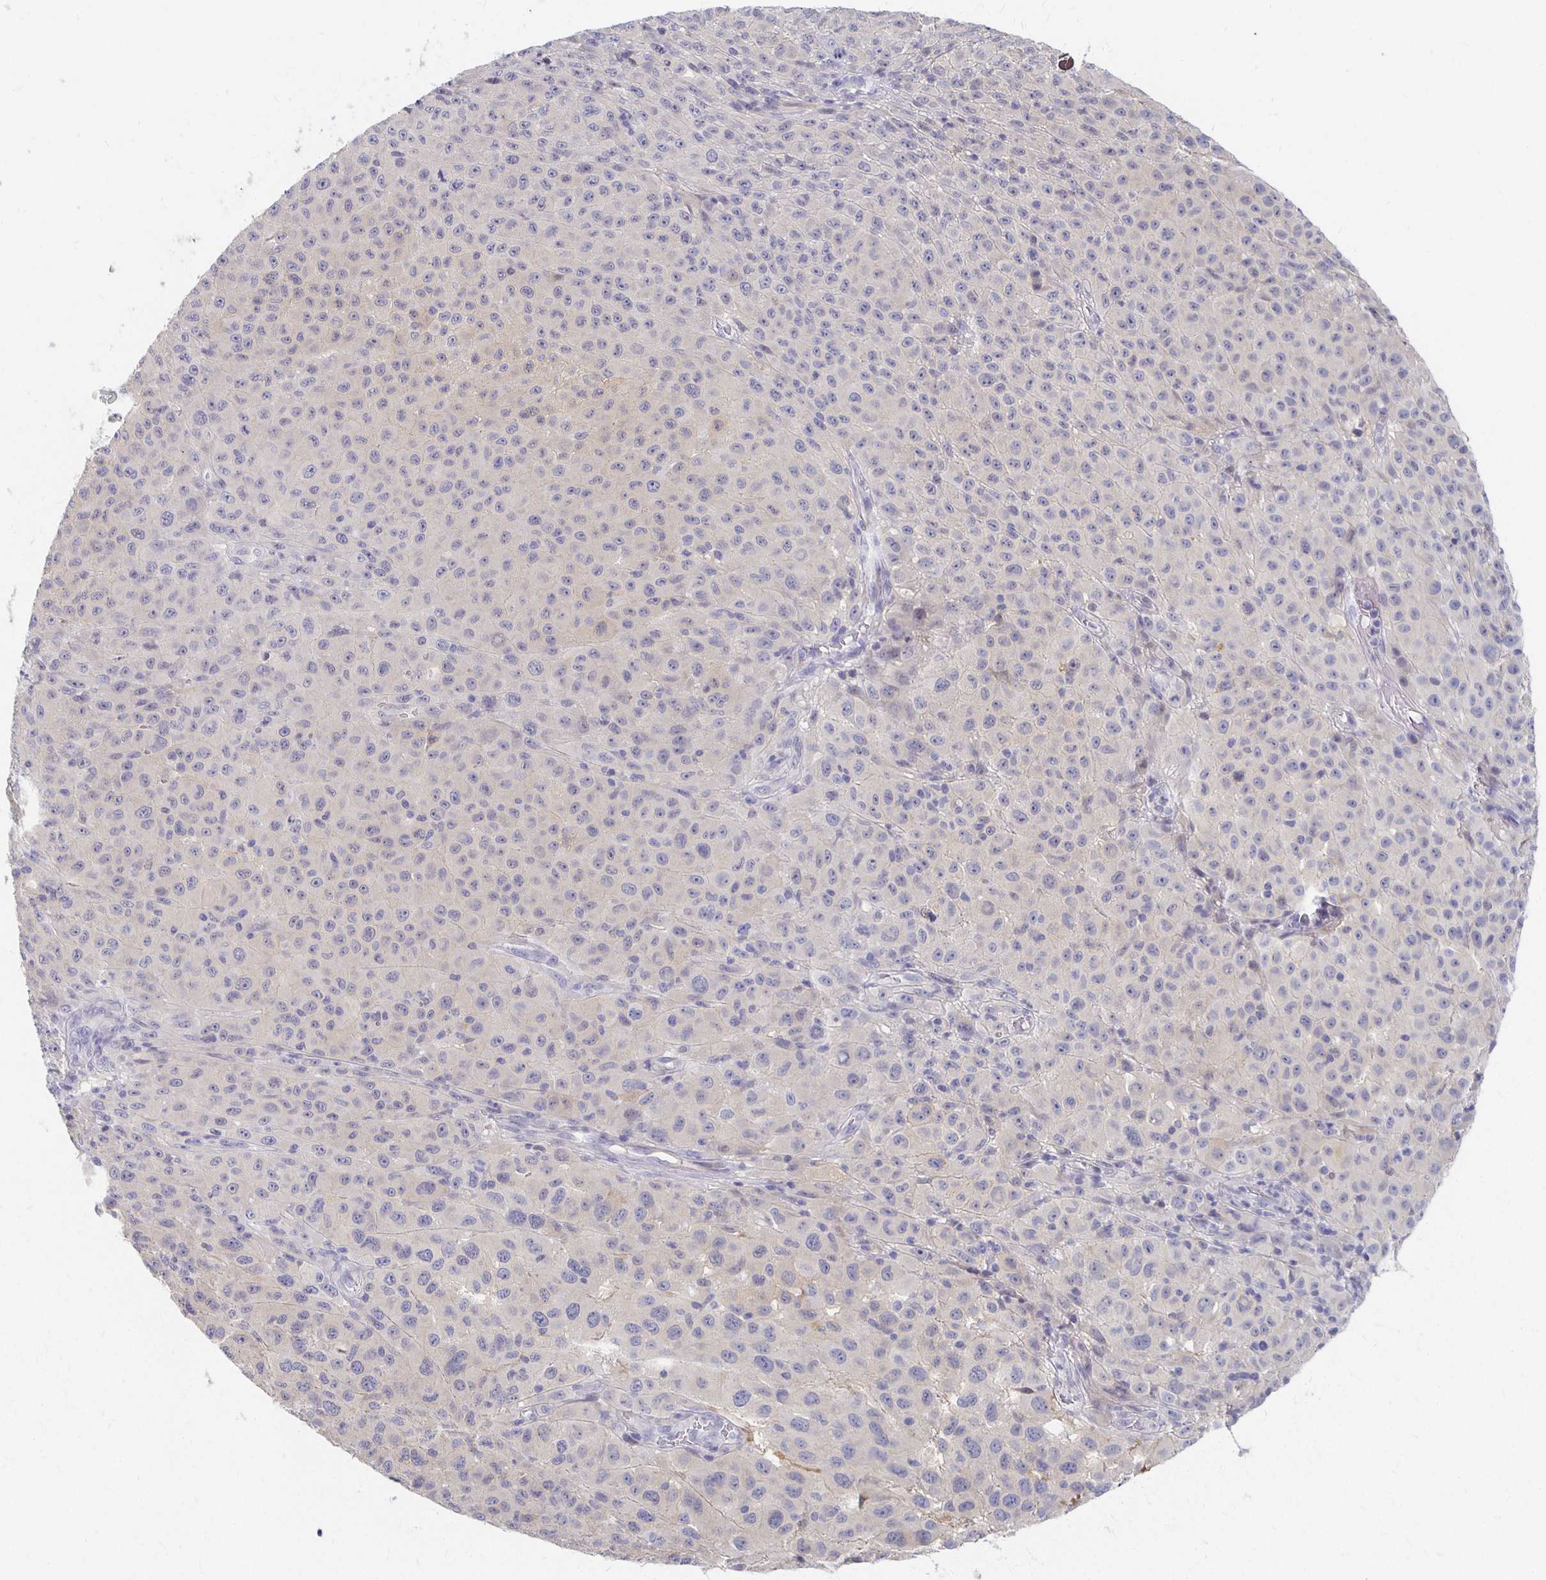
{"staining": {"intensity": "negative", "quantity": "none", "location": "none"}, "tissue": "melanoma", "cell_type": "Tumor cells", "image_type": "cancer", "snomed": [{"axis": "morphology", "description": "Malignant melanoma, NOS"}, {"axis": "topography", "description": "Skin"}], "caption": "A high-resolution histopathology image shows IHC staining of melanoma, which displays no significant staining in tumor cells. (Immunohistochemistry, brightfield microscopy, high magnification).", "gene": "FKRP", "patient": {"sex": "male", "age": 73}}